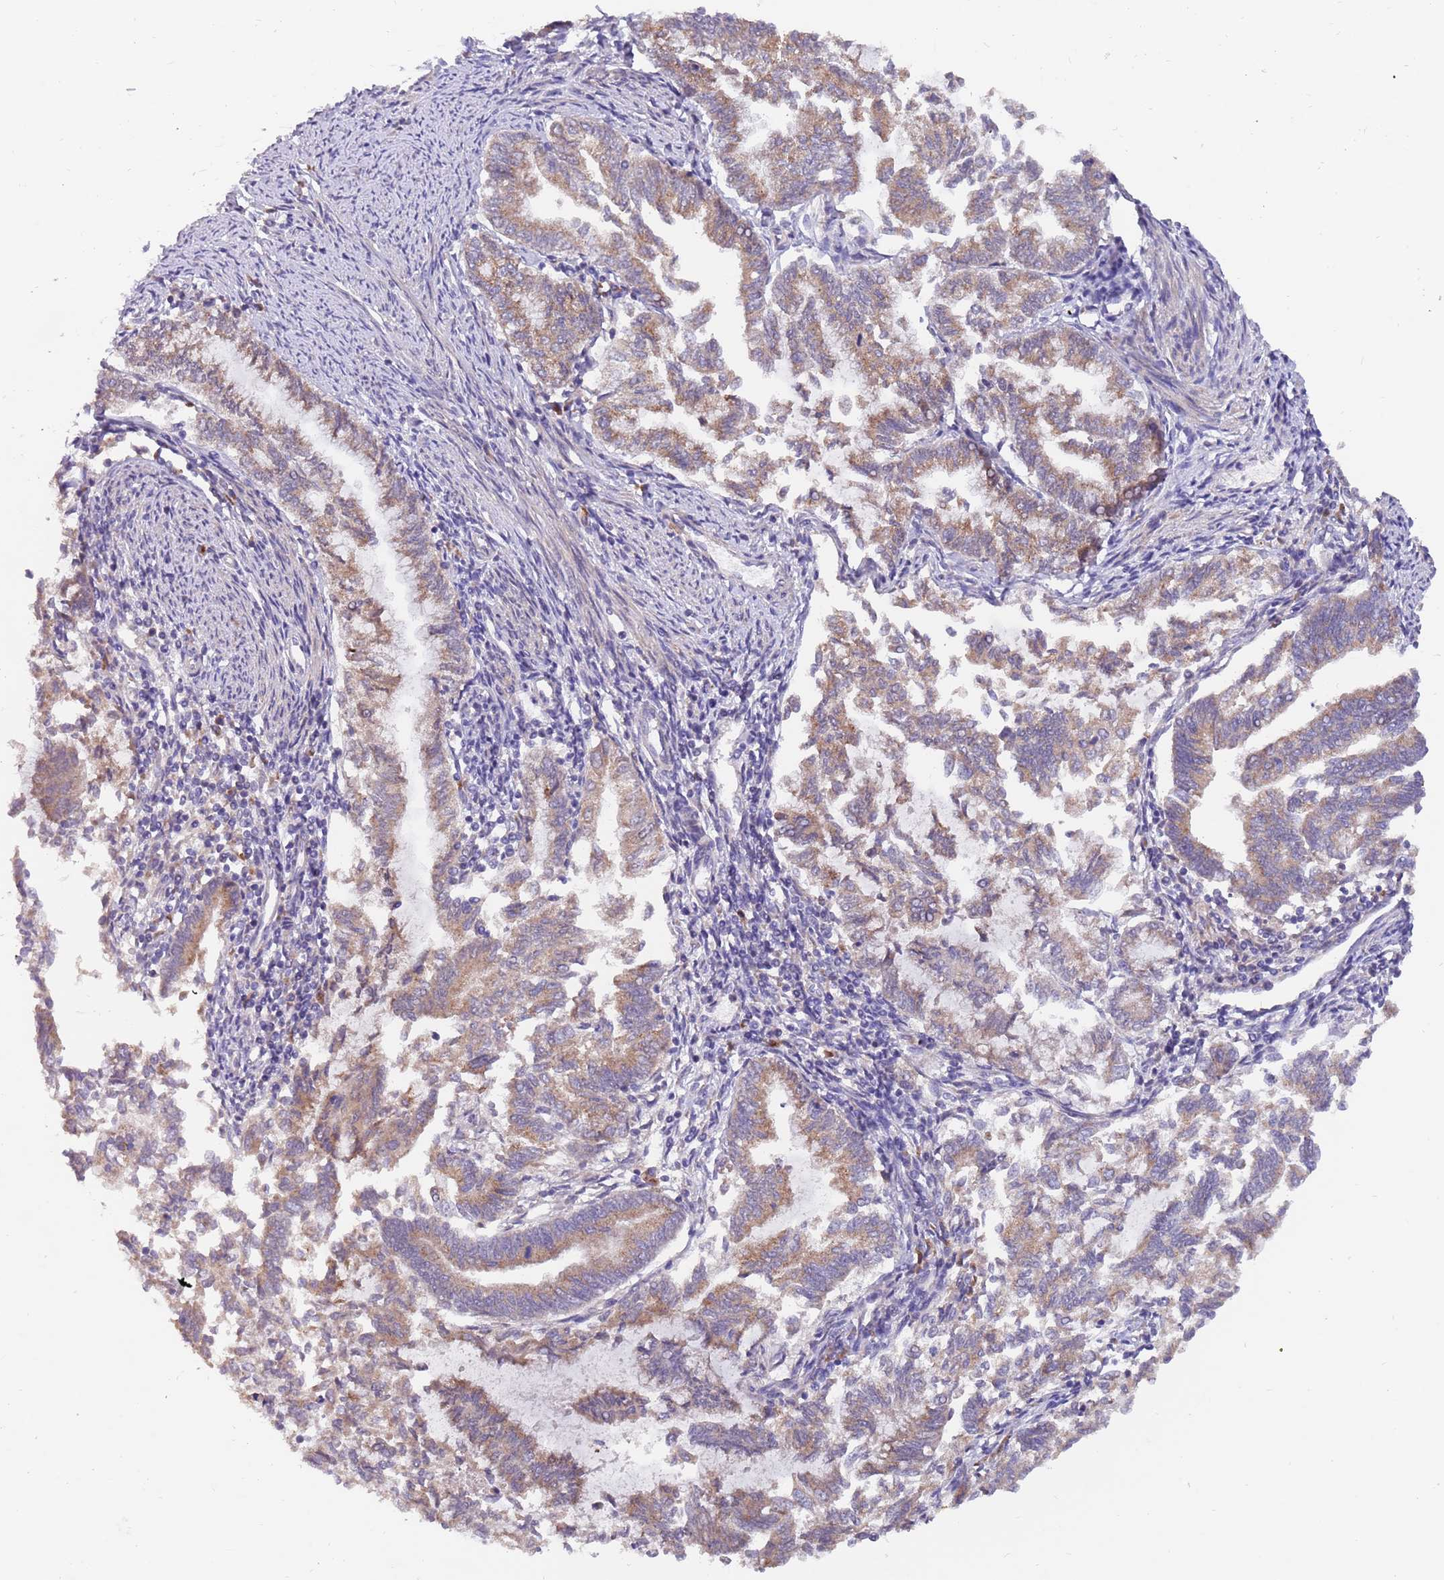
{"staining": {"intensity": "moderate", "quantity": "25%-75%", "location": "cytoplasmic/membranous"}, "tissue": "endometrial cancer", "cell_type": "Tumor cells", "image_type": "cancer", "snomed": [{"axis": "morphology", "description": "Adenocarcinoma, NOS"}, {"axis": "topography", "description": "Endometrium"}], "caption": "DAB (3,3'-diaminobenzidine) immunohistochemical staining of human endometrial cancer (adenocarcinoma) displays moderate cytoplasmic/membranous protein positivity in approximately 25%-75% of tumor cells. (IHC, brightfield microscopy, high magnification).", "gene": "ZNF746", "patient": {"sex": "female", "age": 79}}